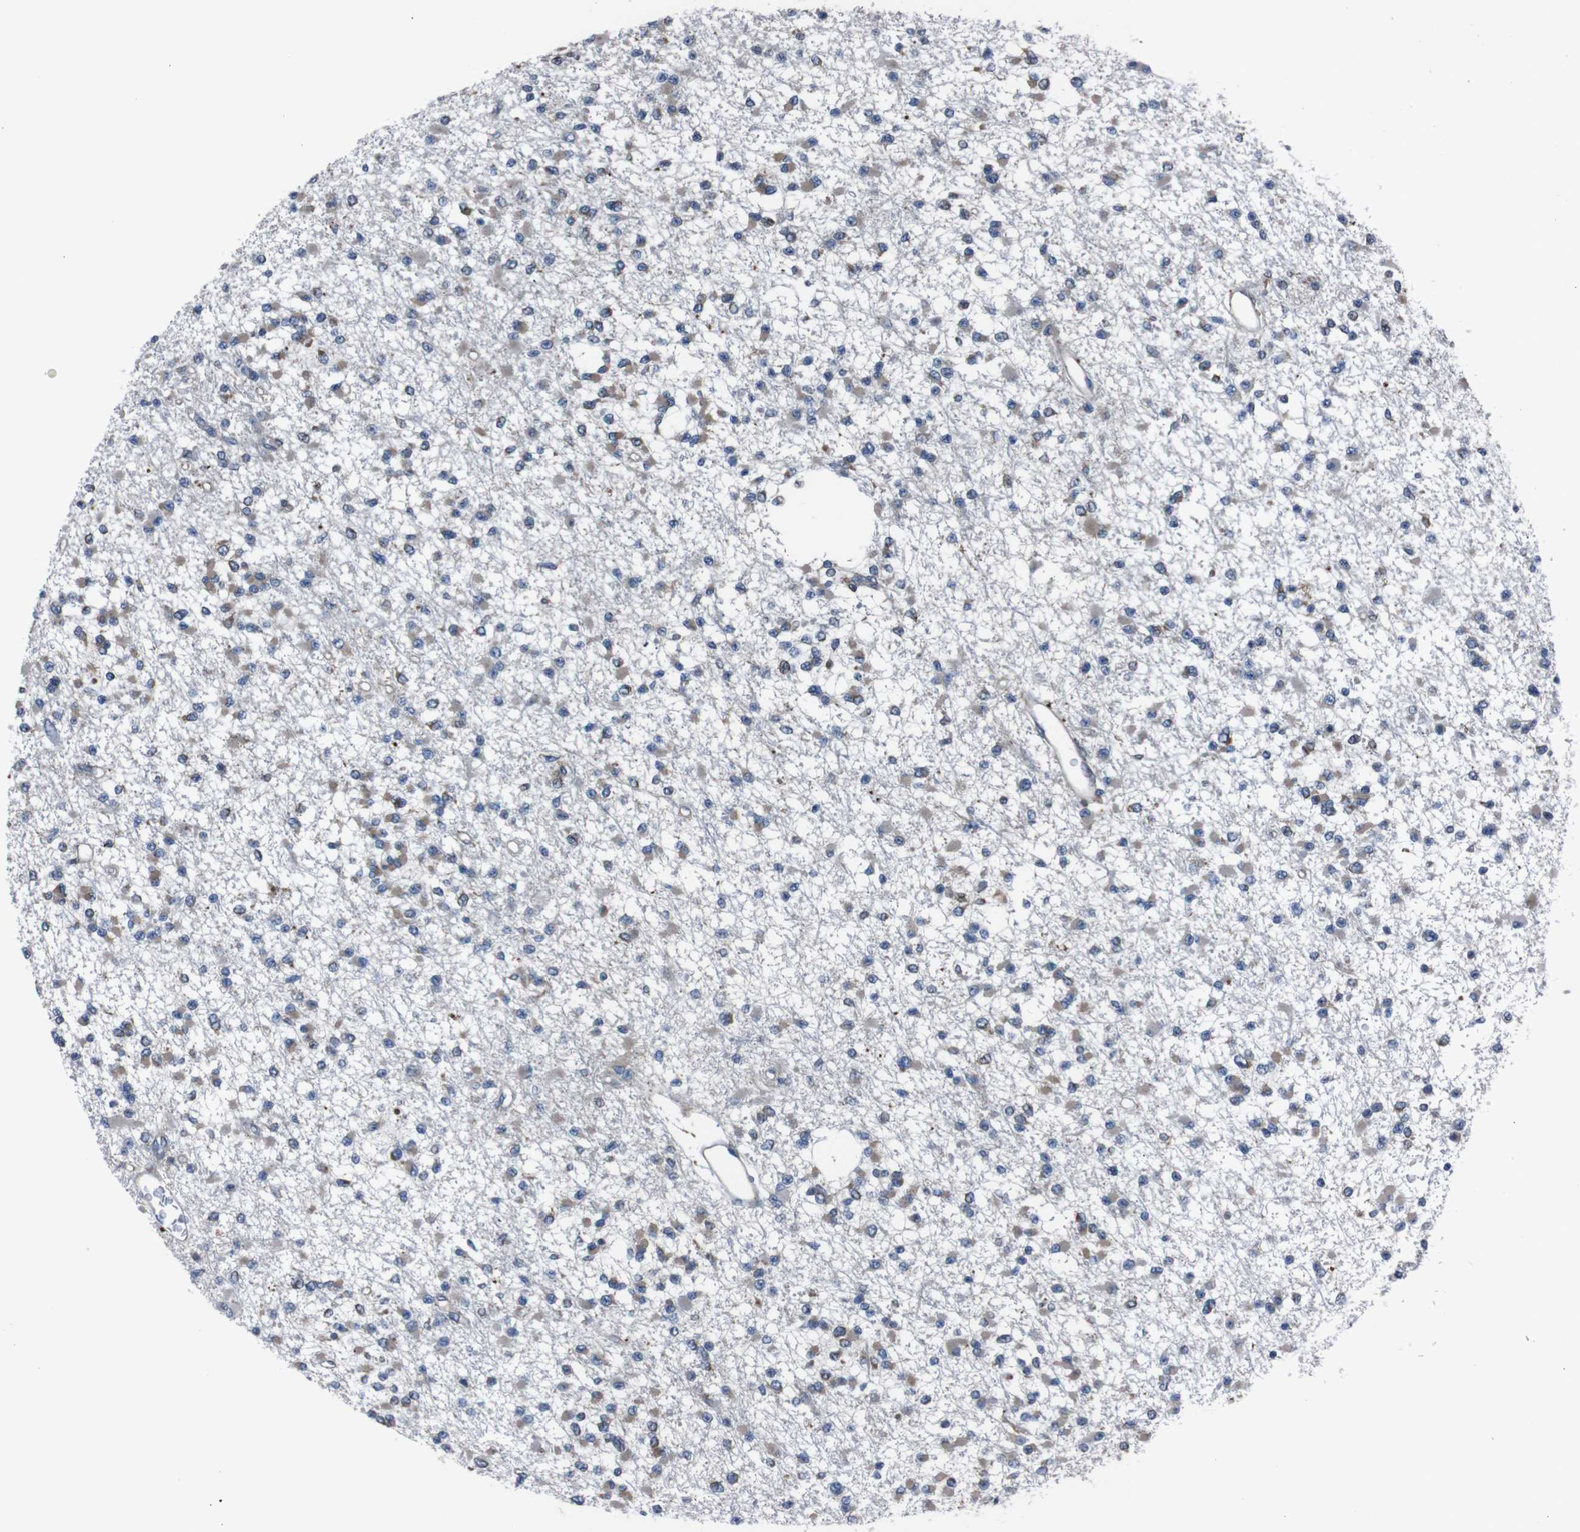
{"staining": {"intensity": "weak", "quantity": "25%-75%", "location": "cytoplasmic/membranous"}, "tissue": "glioma", "cell_type": "Tumor cells", "image_type": "cancer", "snomed": [{"axis": "morphology", "description": "Glioma, malignant, Low grade"}, {"axis": "topography", "description": "Brain"}], "caption": "Weak cytoplasmic/membranous expression for a protein is appreciated in approximately 25%-75% of tumor cells of malignant glioma (low-grade) using IHC.", "gene": "SIGMAR1", "patient": {"sex": "female", "age": 22}}